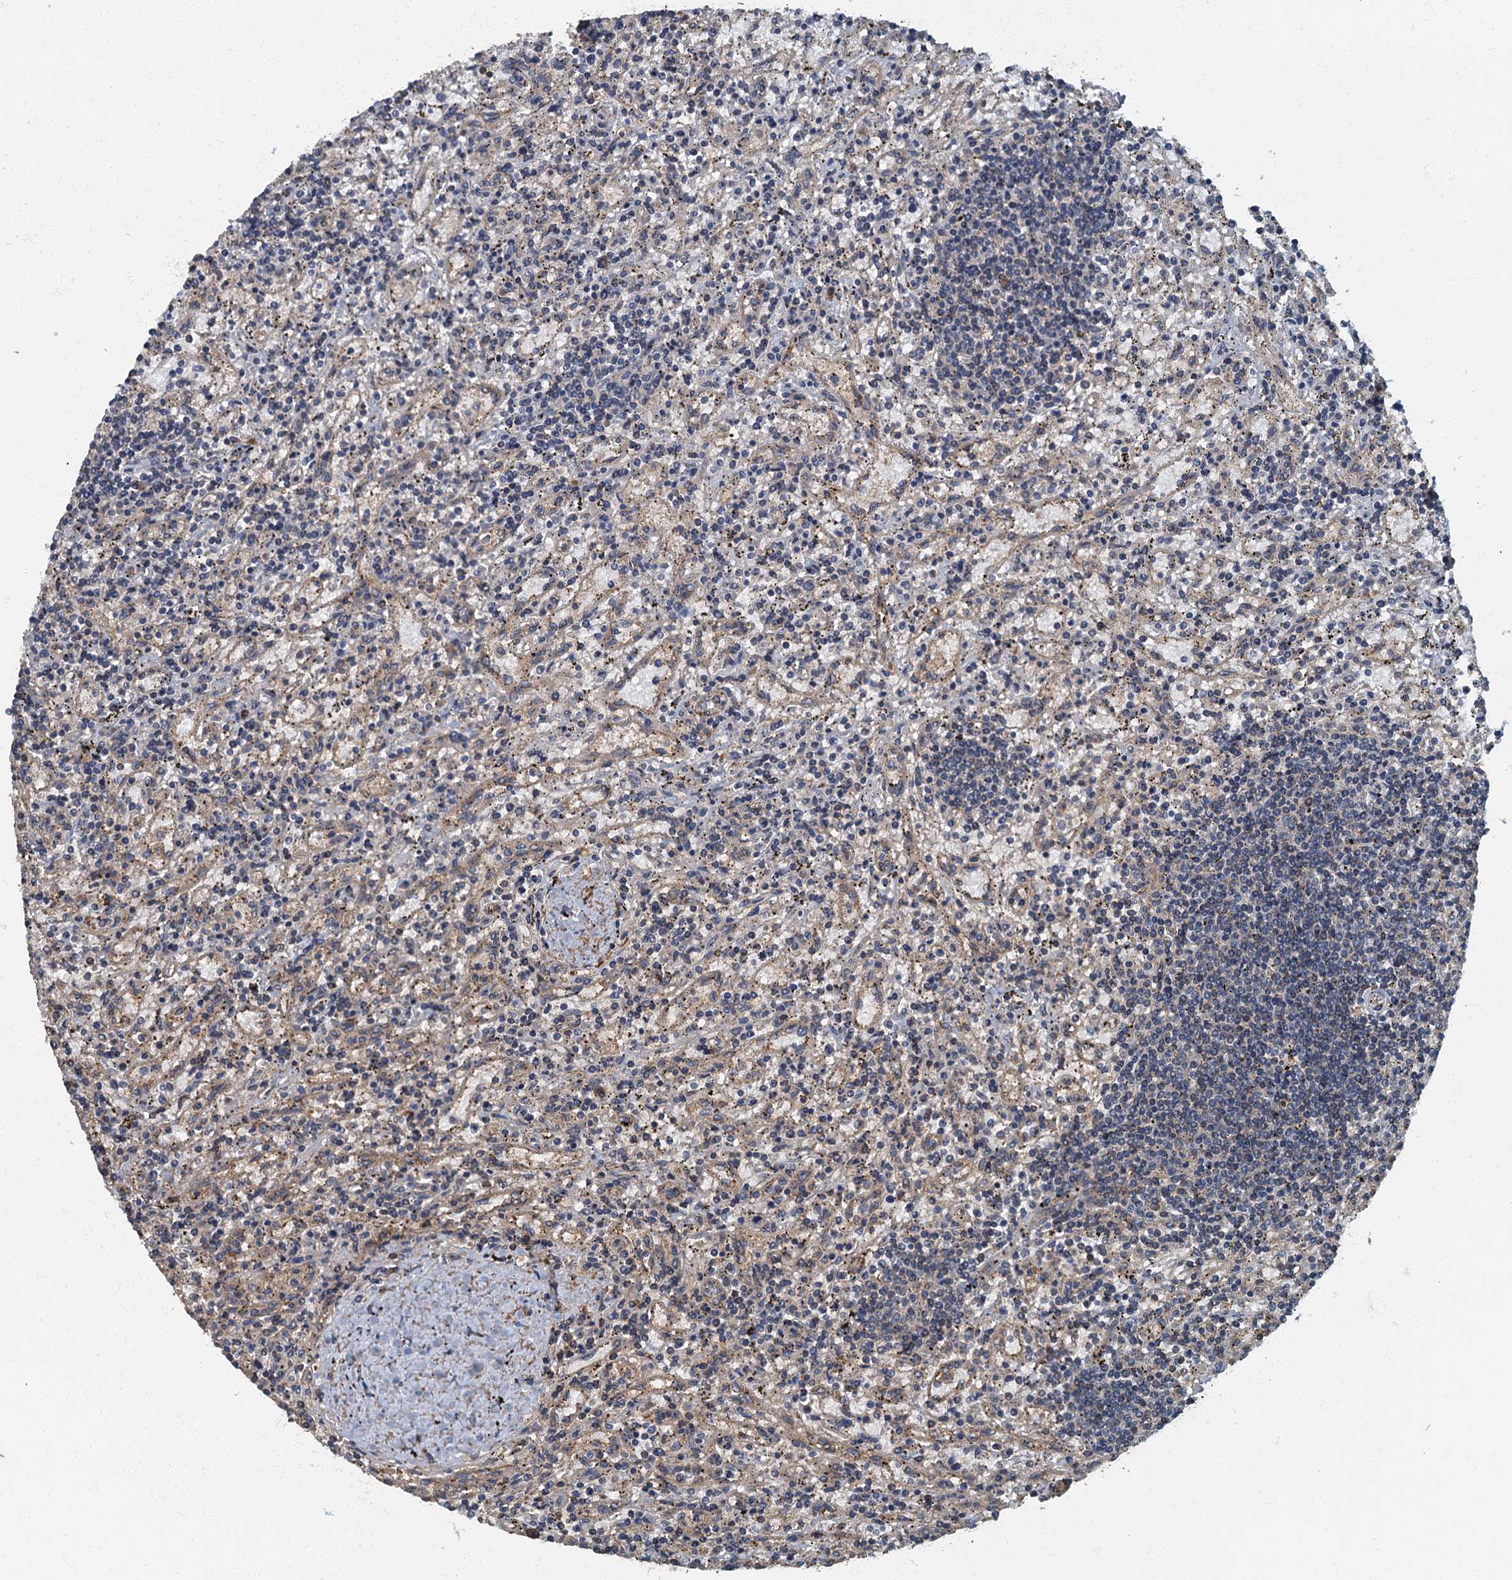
{"staining": {"intensity": "negative", "quantity": "none", "location": "none"}, "tissue": "lymphoma", "cell_type": "Tumor cells", "image_type": "cancer", "snomed": [{"axis": "morphology", "description": "Malignant lymphoma, non-Hodgkin's type, Low grade"}, {"axis": "topography", "description": "Spleen"}], "caption": "Protein analysis of lymphoma displays no significant staining in tumor cells.", "gene": "ARL11", "patient": {"sex": "male", "age": 76}}